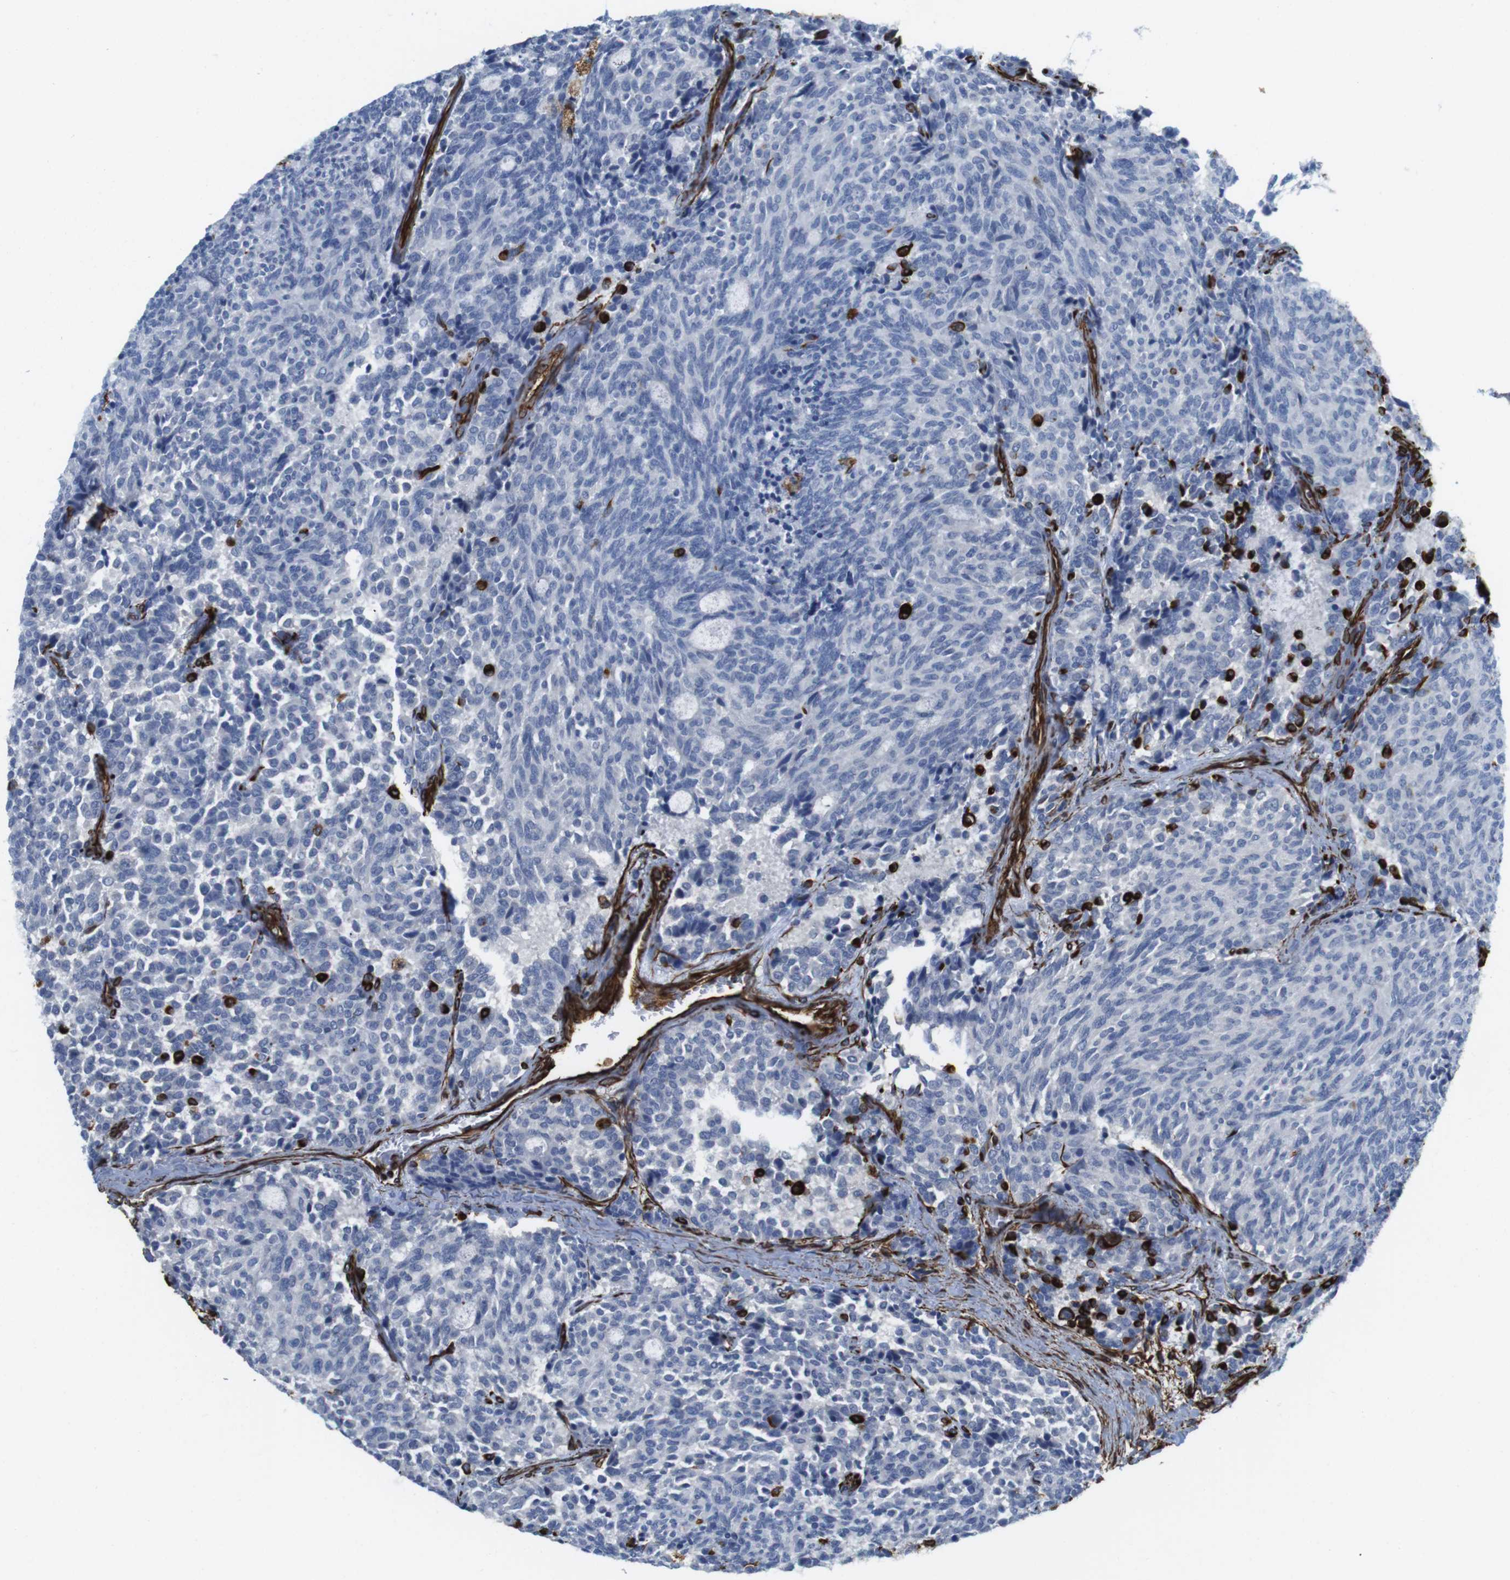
{"staining": {"intensity": "negative", "quantity": "none", "location": "none"}, "tissue": "carcinoid", "cell_type": "Tumor cells", "image_type": "cancer", "snomed": [{"axis": "morphology", "description": "Carcinoid, malignant, NOS"}, {"axis": "topography", "description": "Pancreas"}], "caption": "Carcinoid was stained to show a protein in brown. There is no significant expression in tumor cells. Nuclei are stained in blue.", "gene": "RALGPS1", "patient": {"sex": "female", "age": 54}}